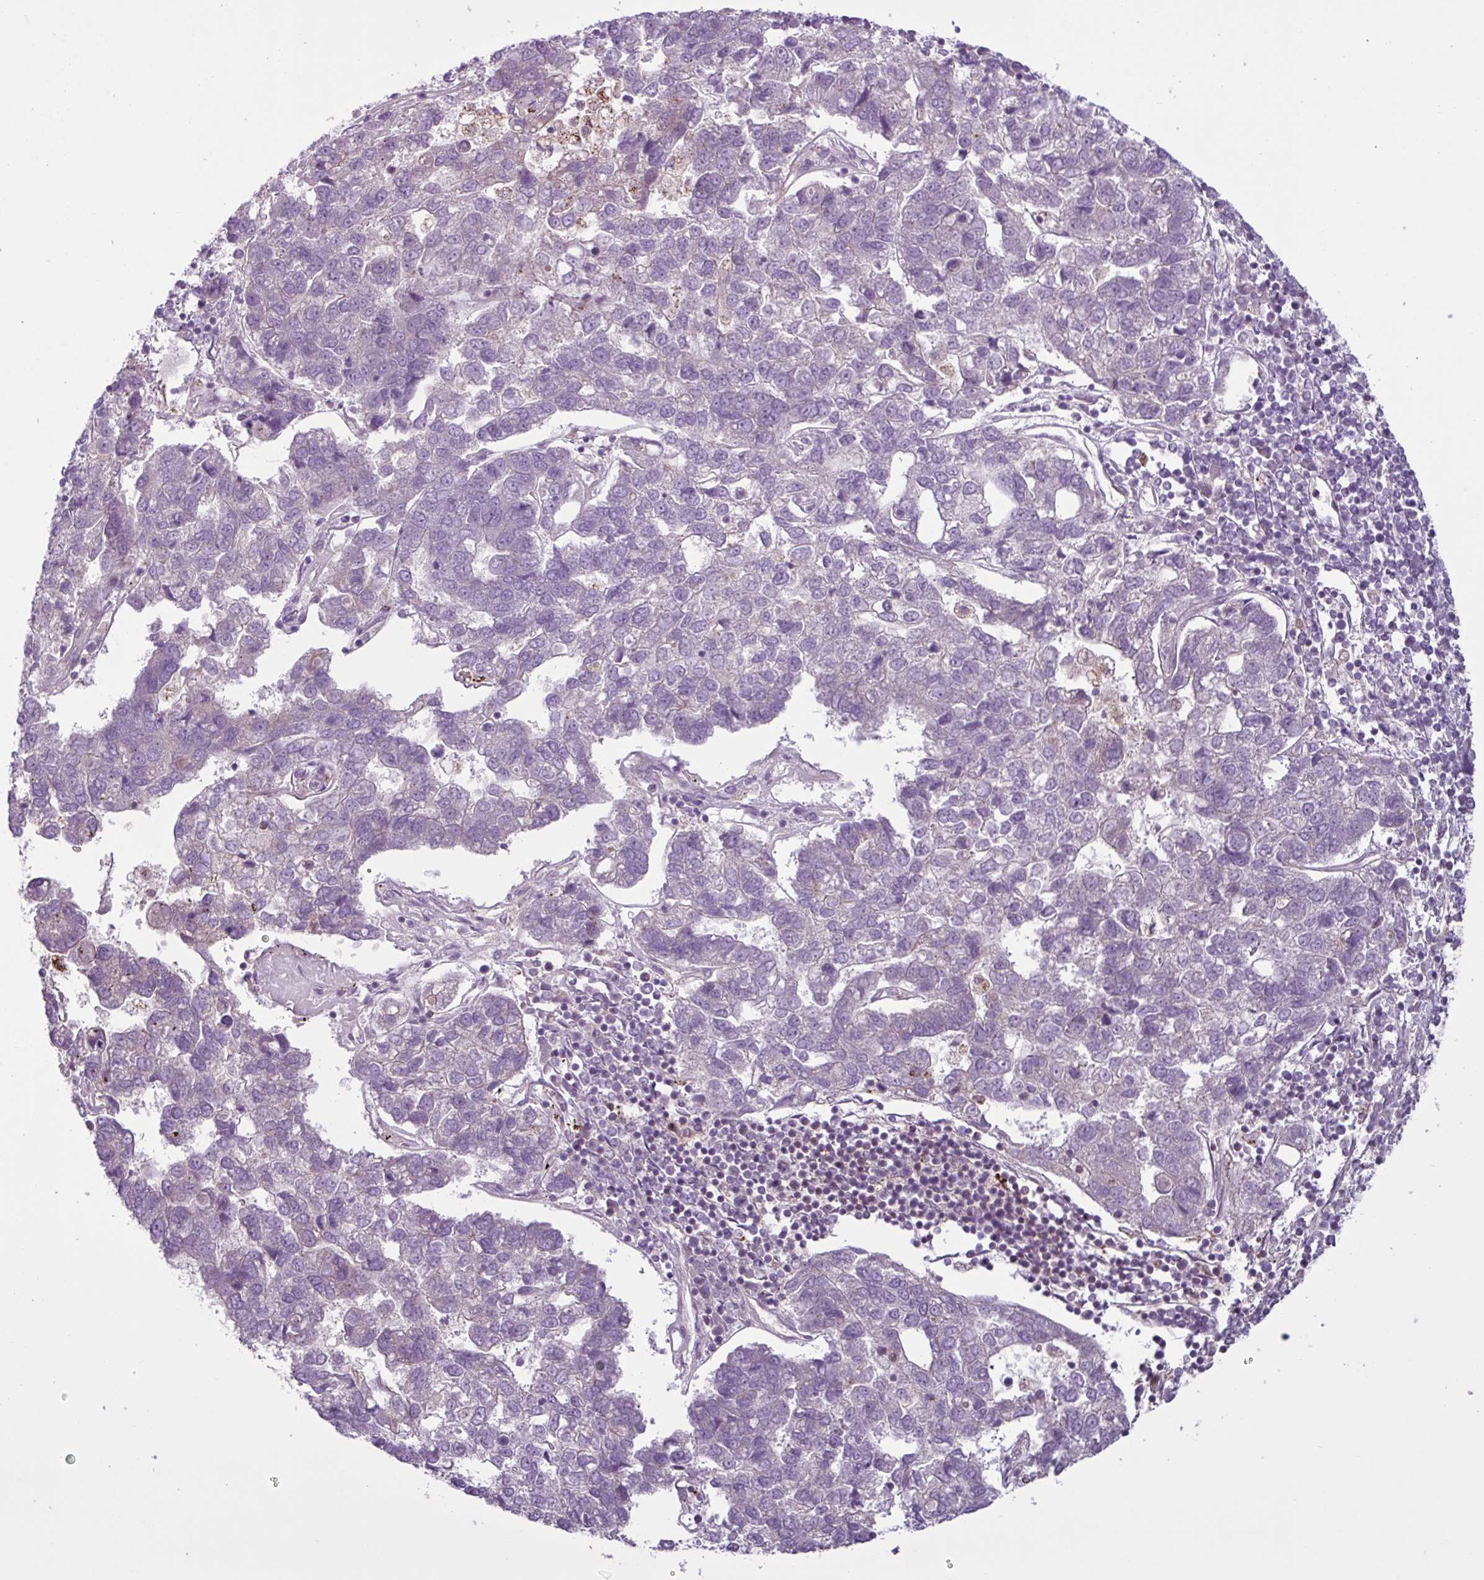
{"staining": {"intensity": "negative", "quantity": "none", "location": "none"}, "tissue": "pancreatic cancer", "cell_type": "Tumor cells", "image_type": "cancer", "snomed": [{"axis": "morphology", "description": "Adenocarcinoma, NOS"}, {"axis": "topography", "description": "Pancreas"}], "caption": "Immunohistochemistry (IHC) of human adenocarcinoma (pancreatic) displays no positivity in tumor cells.", "gene": "GLTP", "patient": {"sex": "female", "age": 61}}